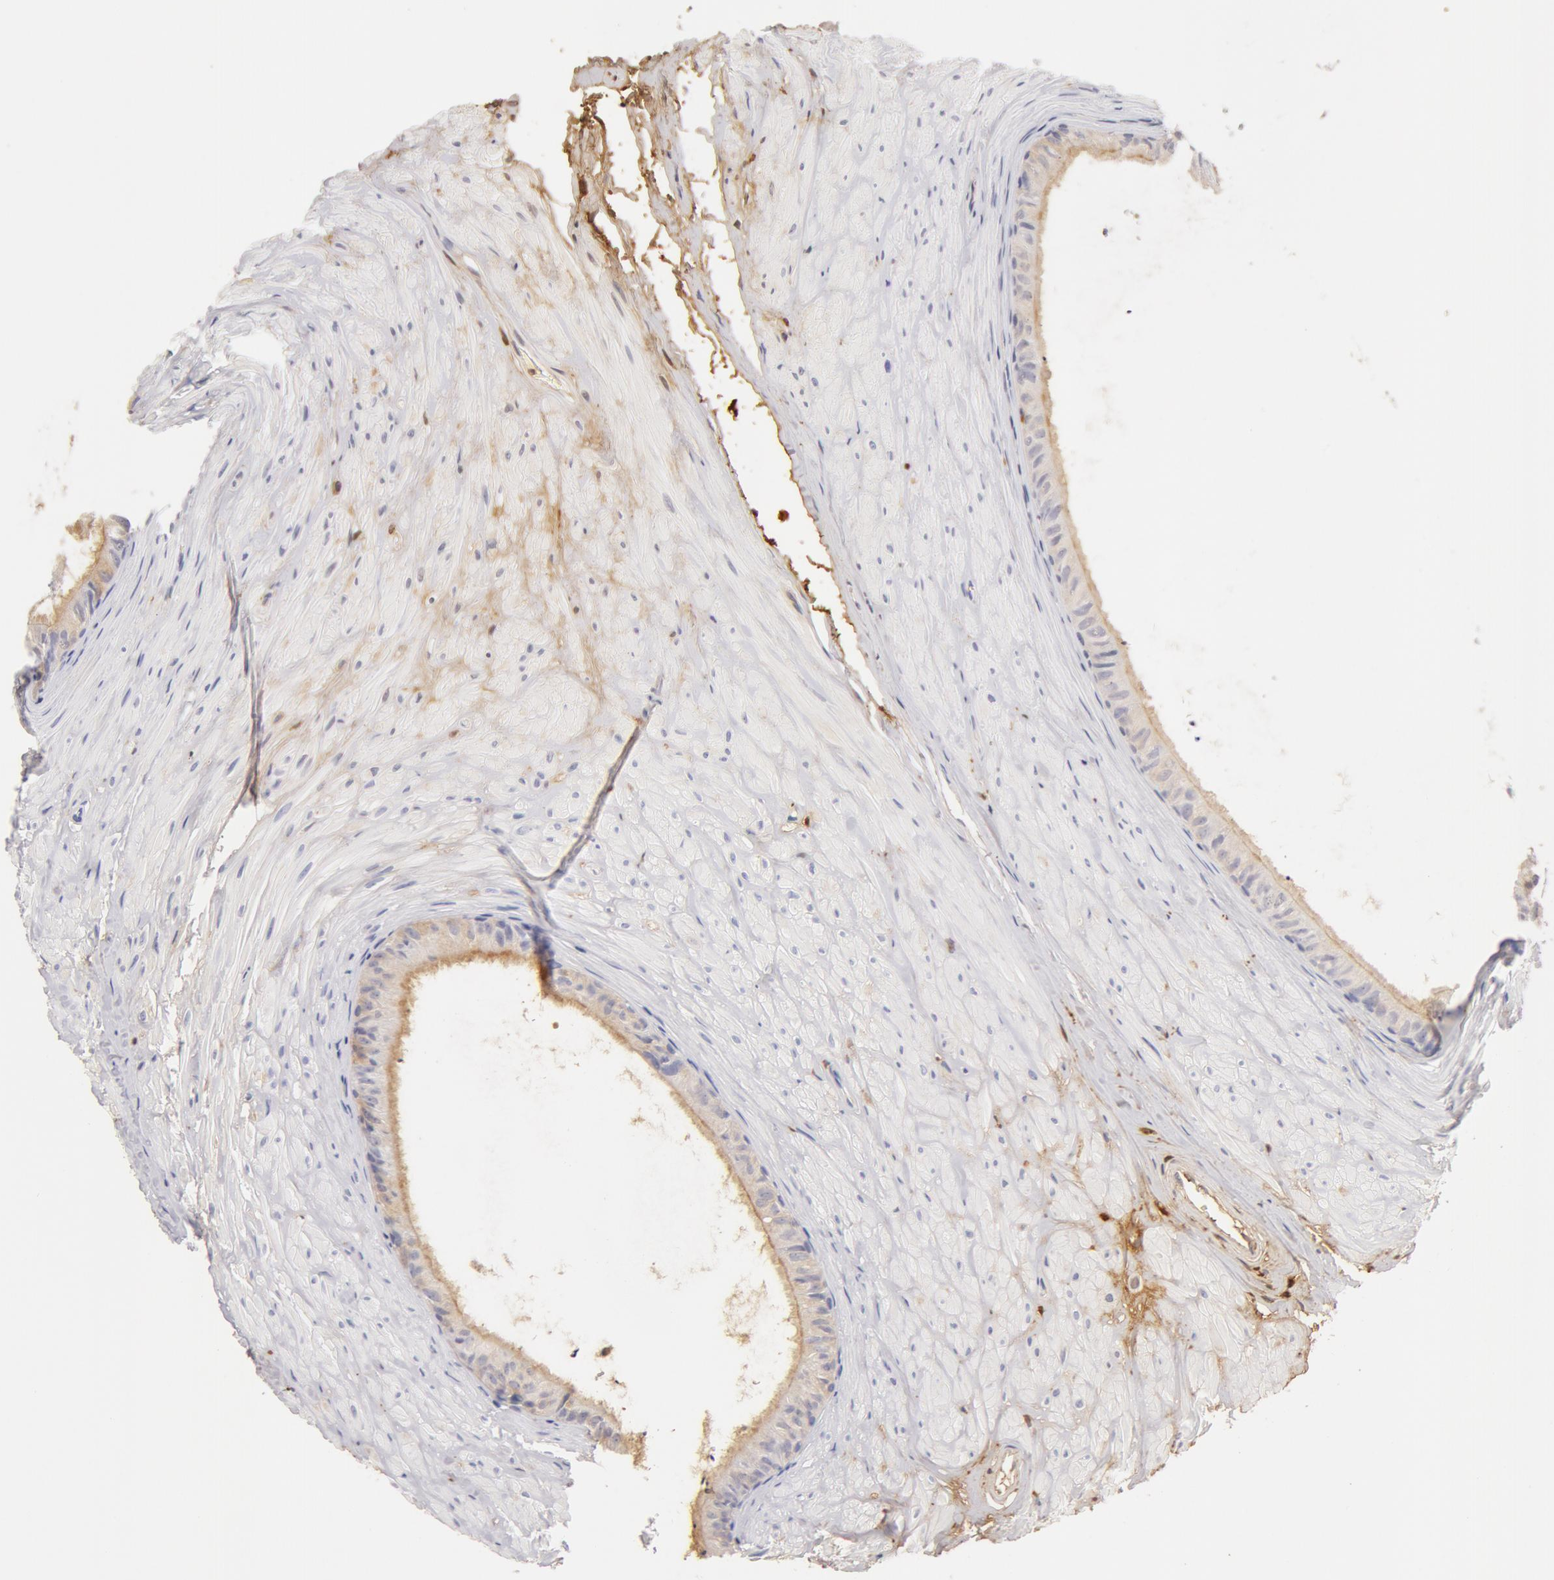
{"staining": {"intensity": "moderate", "quantity": ">75%", "location": "cytoplasmic/membranous,nuclear"}, "tissue": "epididymis", "cell_type": "Glandular cells", "image_type": "normal", "snomed": [{"axis": "morphology", "description": "Normal tissue, NOS"}, {"axis": "topography", "description": "Epididymis"}], "caption": "The histopathology image shows staining of benign epididymis, revealing moderate cytoplasmic/membranous,nuclear protein positivity (brown color) within glandular cells.", "gene": "TF", "patient": {"sex": "male", "age": 52}}